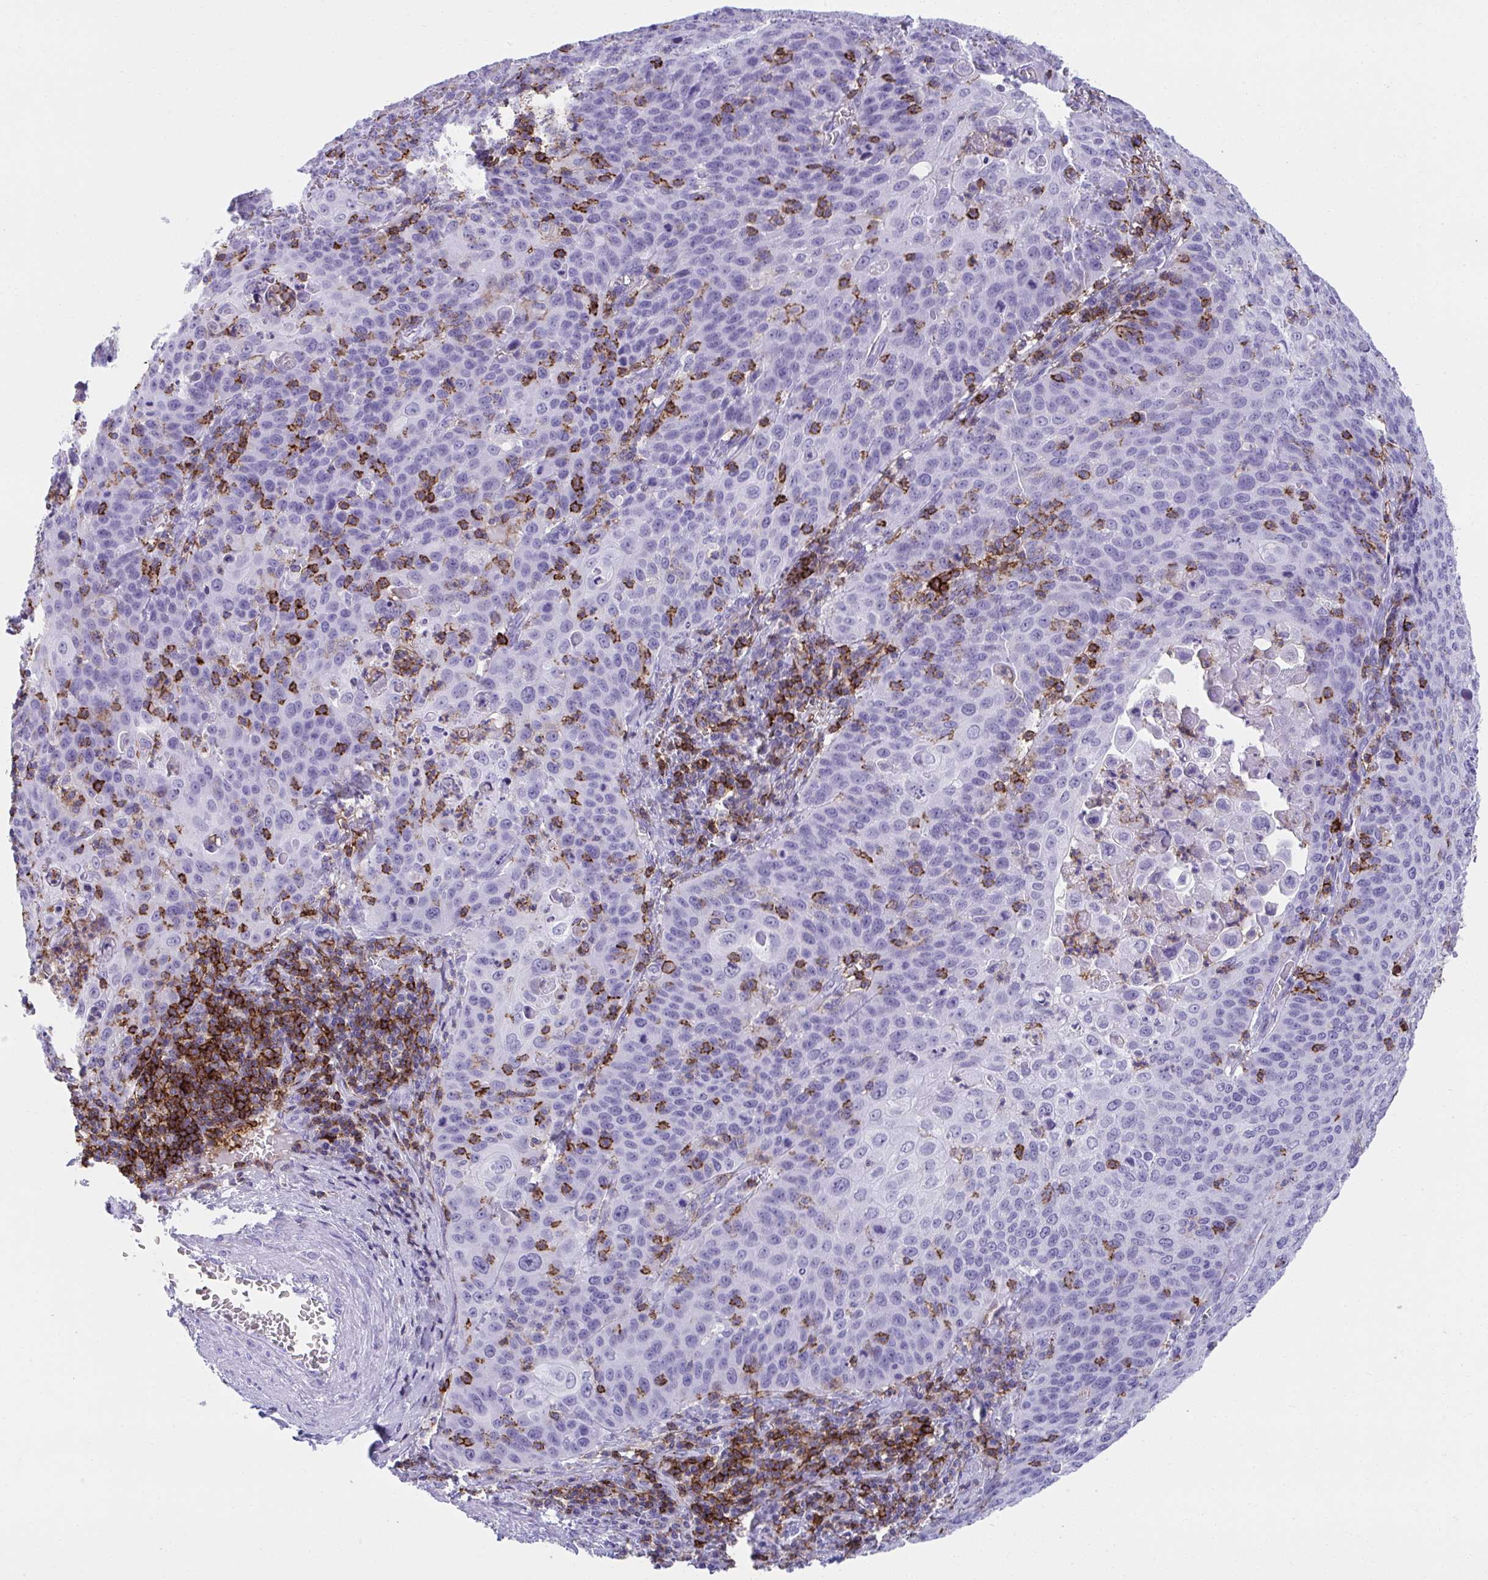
{"staining": {"intensity": "negative", "quantity": "none", "location": "none"}, "tissue": "cervical cancer", "cell_type": "Tumor cells", "image_type": "cancer", "snomed": [{"axis": "morphology", "description": "Squamous cell carcinoma, NOS"}, {"axis": "topography", "description": "Cervix"}], "caption": "Immunohistochemistry (IHC) of human cervical cancer shows no positivity in tumor cells. (Immunohistochemistry, brightfield microscopy, high magnification).", "gene": "SPN", "patient": {"sex": "female", "age": 65}}